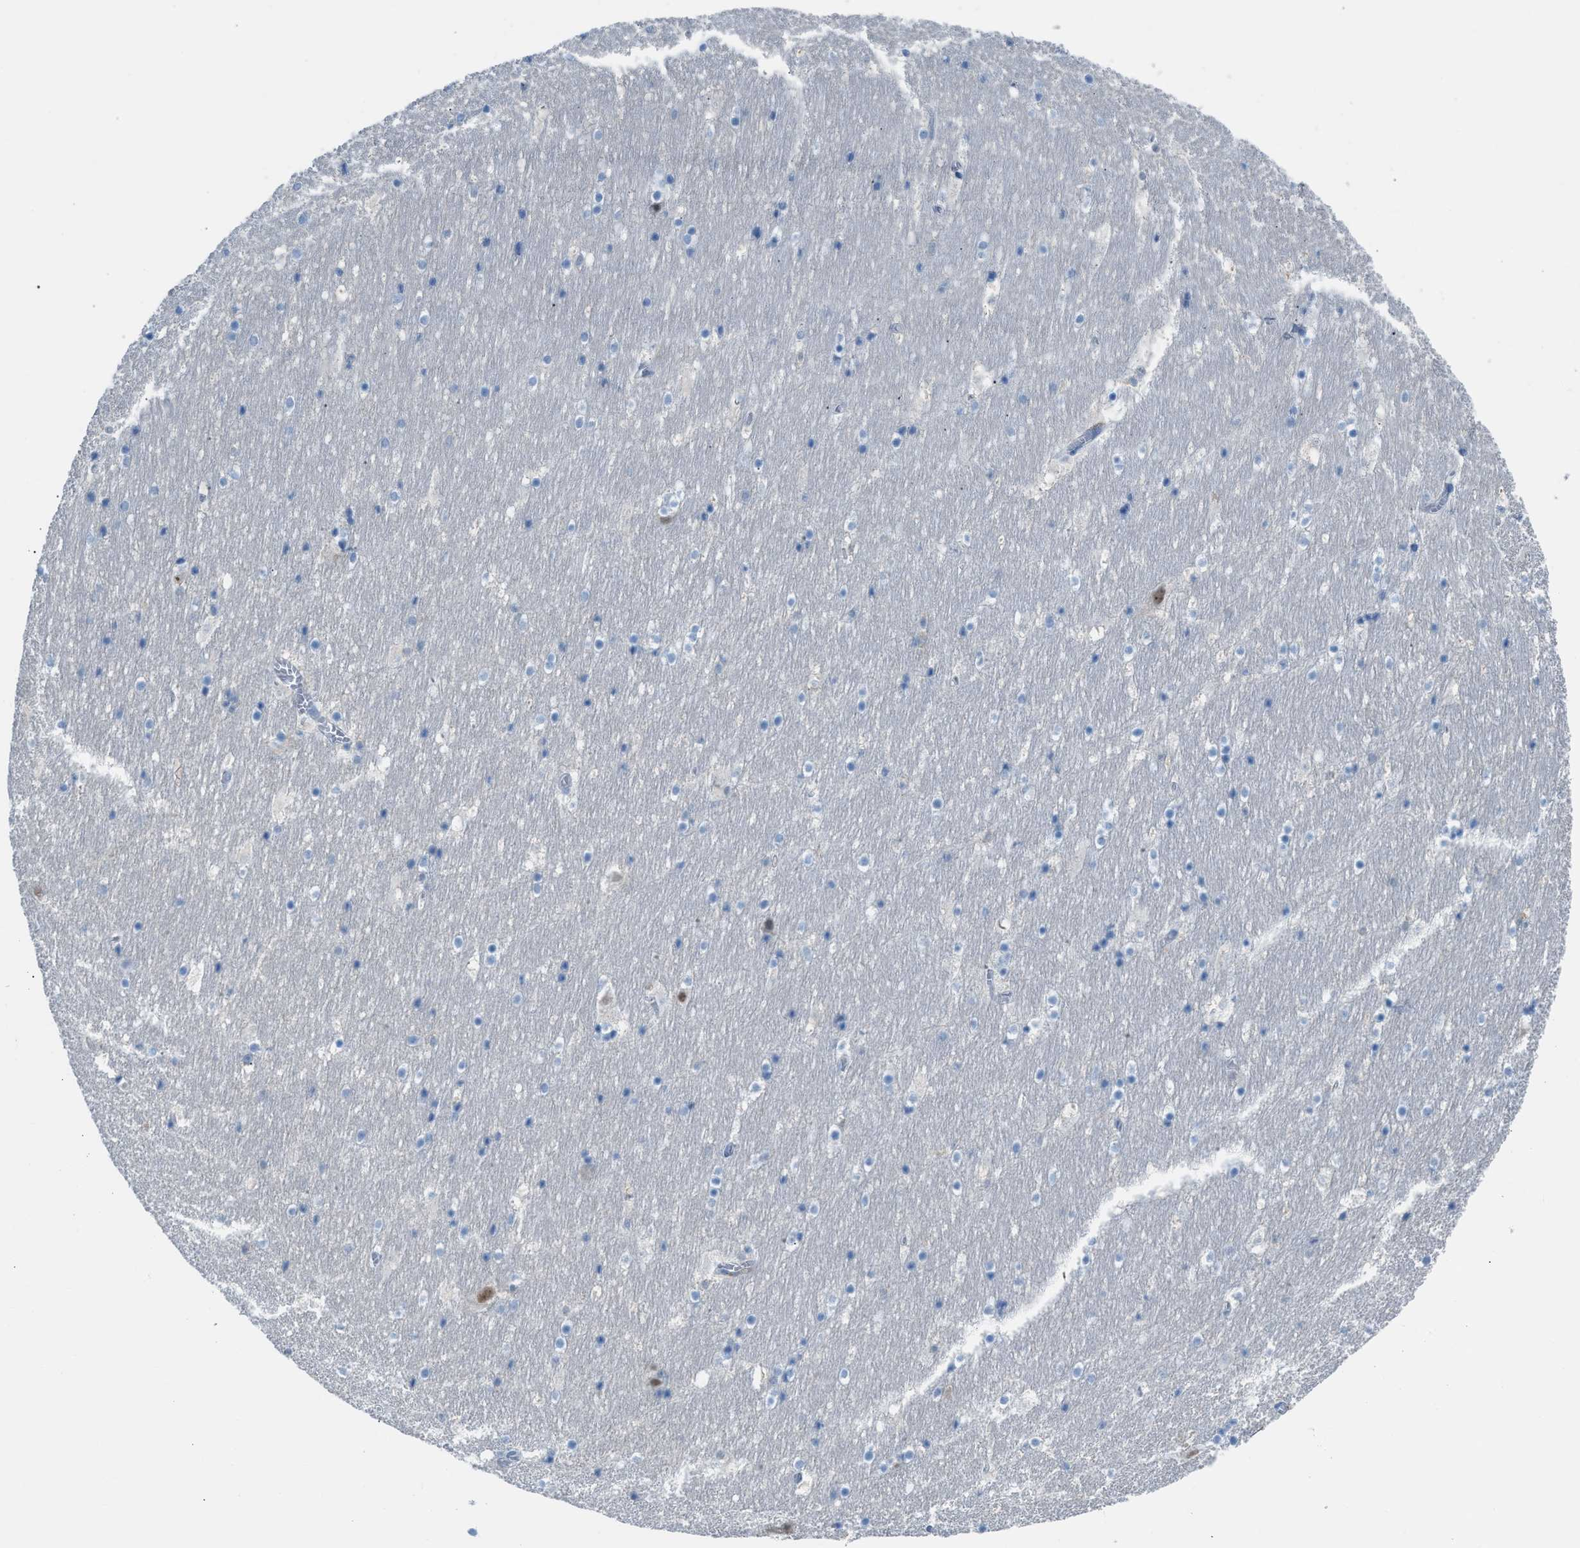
{"staining": {"intensity": "moderate", "quantity": "<25%", "location": "nuclear"}, "tissue": "hippocampus", "cell_type": "Glial cells", "image_type": "normal", "snomed": [{"axis": "morphology", "description": "Normal tissue, NOS"}, {"axis": "topography", "description": "Hippocampus"}], "caption": "Approximately <25% of glial cells in normal human hippocampus exhibit moderate nuclear protein positivity as visualized by brown immunohistochemical staining.", "gene": "CLEC10A", "patient": {"sex": "male", "age": 45}}